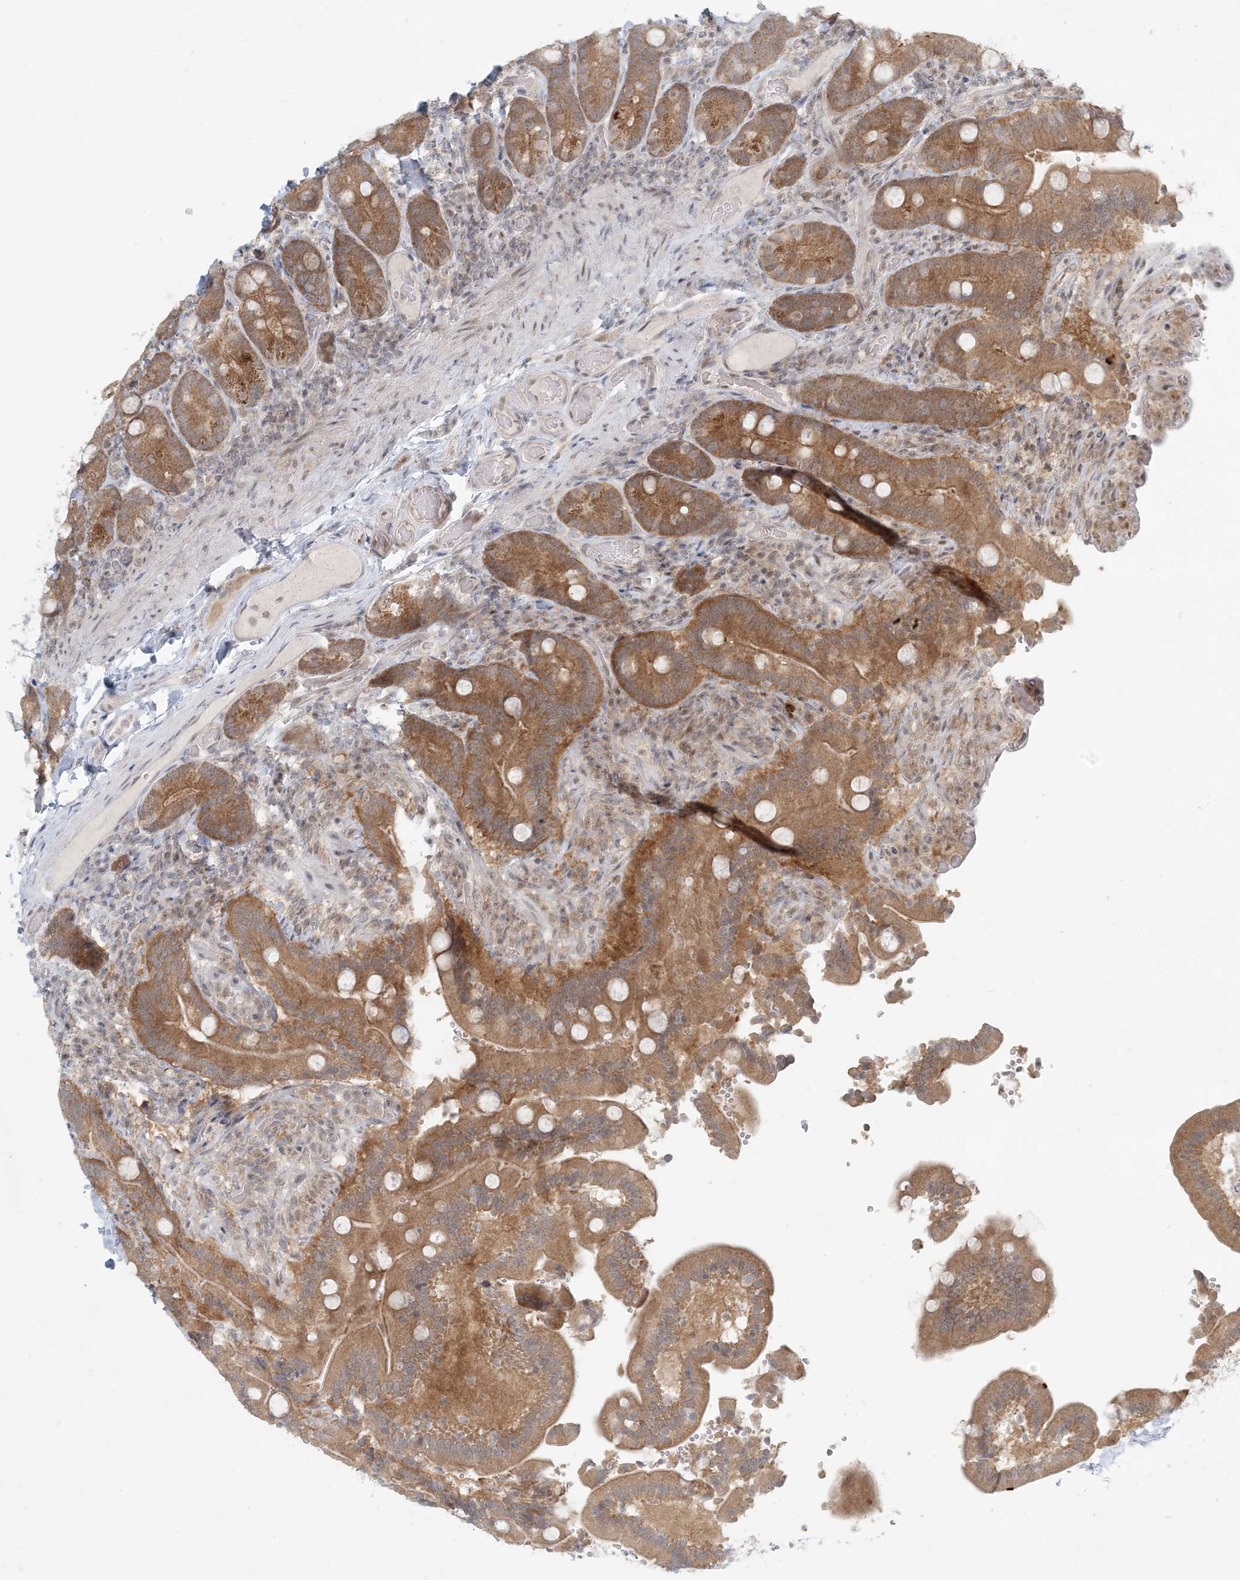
{"staining": {"intensity": "moderate", "quantity": ">75%", "location": "cytoplasmic/membranous"}, "tissue": "duodenum", "cell_type": "Glandular cells", "image_type": "normal", "snomed": [{"axis": "morphology", "description": "Normal tissue, NOS"}, {"axis": "topography", "description": "Duodenum"}], "caption": "Immunohistochemistry (IHC) of unremarkable human duodenum exhibits medium levels of moderate cytoplasmic/membranous positivity in about >75% of glandular cells.", "gene": "OBI1", "patient": {"sex": "female", "age": 62}}